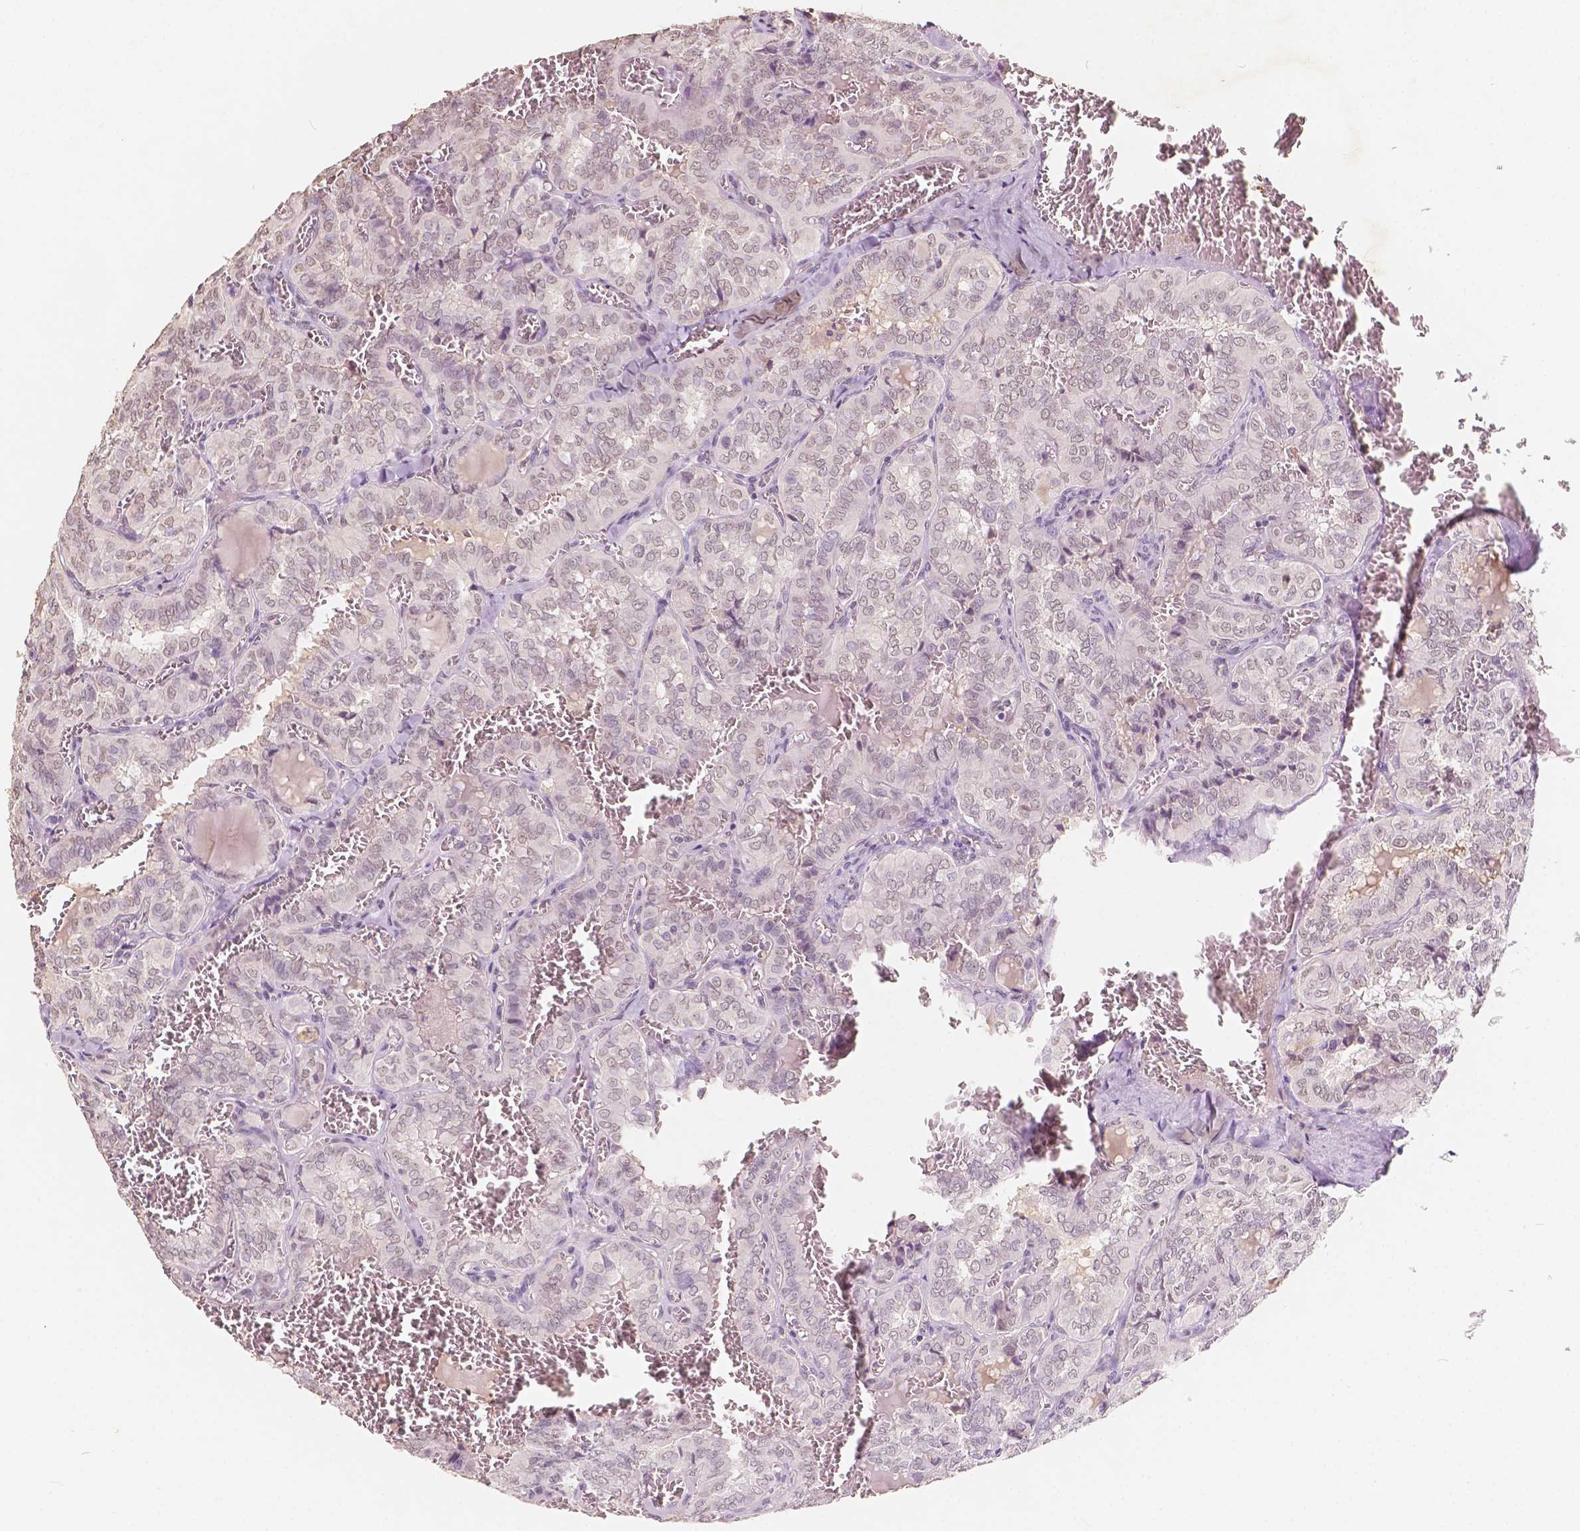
{"staining": {"intensity": "weak", "quantity": "<25%", "location": "nuclear"}, "tissue": "thyroid cancer", "cell_type": "Tumor cells", "image_type": "cancer", "snomed": [{"axis": "morphology", "description": "Papillary adenocarcinoma, NOS"}, {"axis": "topography", "description": "Thyroid gland"}], "caption": "Tumor cells show no significant positivity in thyroid cancer. (Brightfield microscopy of DAB immunohistochemistry at high magnification).", "gene": "SOX15", "patient": {"sex": "female", "age": 41}}